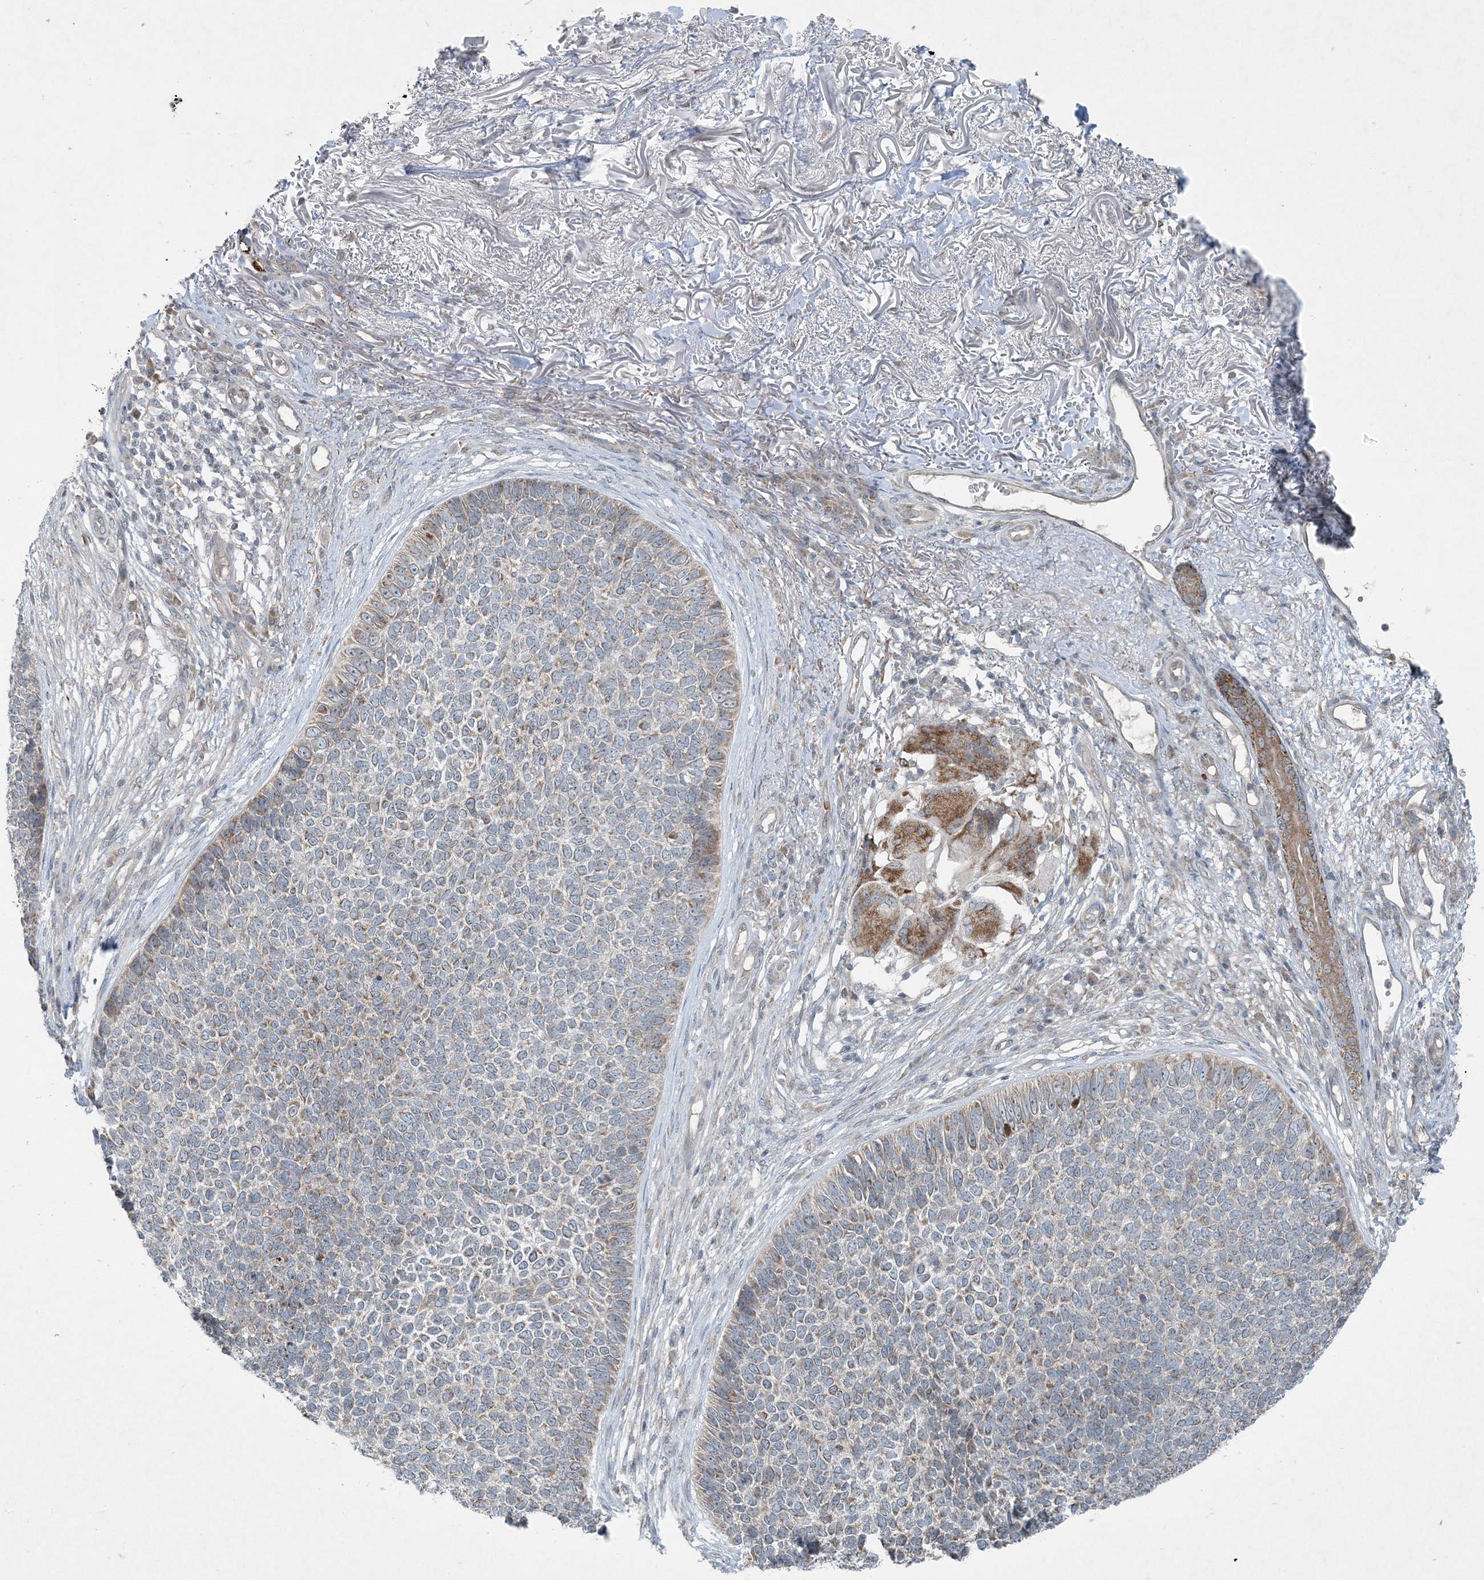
{"staining": {"intensity": "weak", "quantity": "25%-75%", "location": "cytoplasmic/membranous"}, "tissue": "skin cancer", "cell_type": "Tumor cells", "image_type": "cancer", "snomed": [{"axis": "morphology", "description": "Basal cell carcinoma"}, {"axis": "topography", "description": "Skin"}], "caption": "A high-resolution photomicrograph shows immunohistochemistry (IHC) staining of basal cell carcinoma (skin), which demonstrates weak cytoplasmic/membranous positivity in about 25%-75% of tumor cells.", "gene": "PC", "patient": {"sex": "female", "age": 84}}